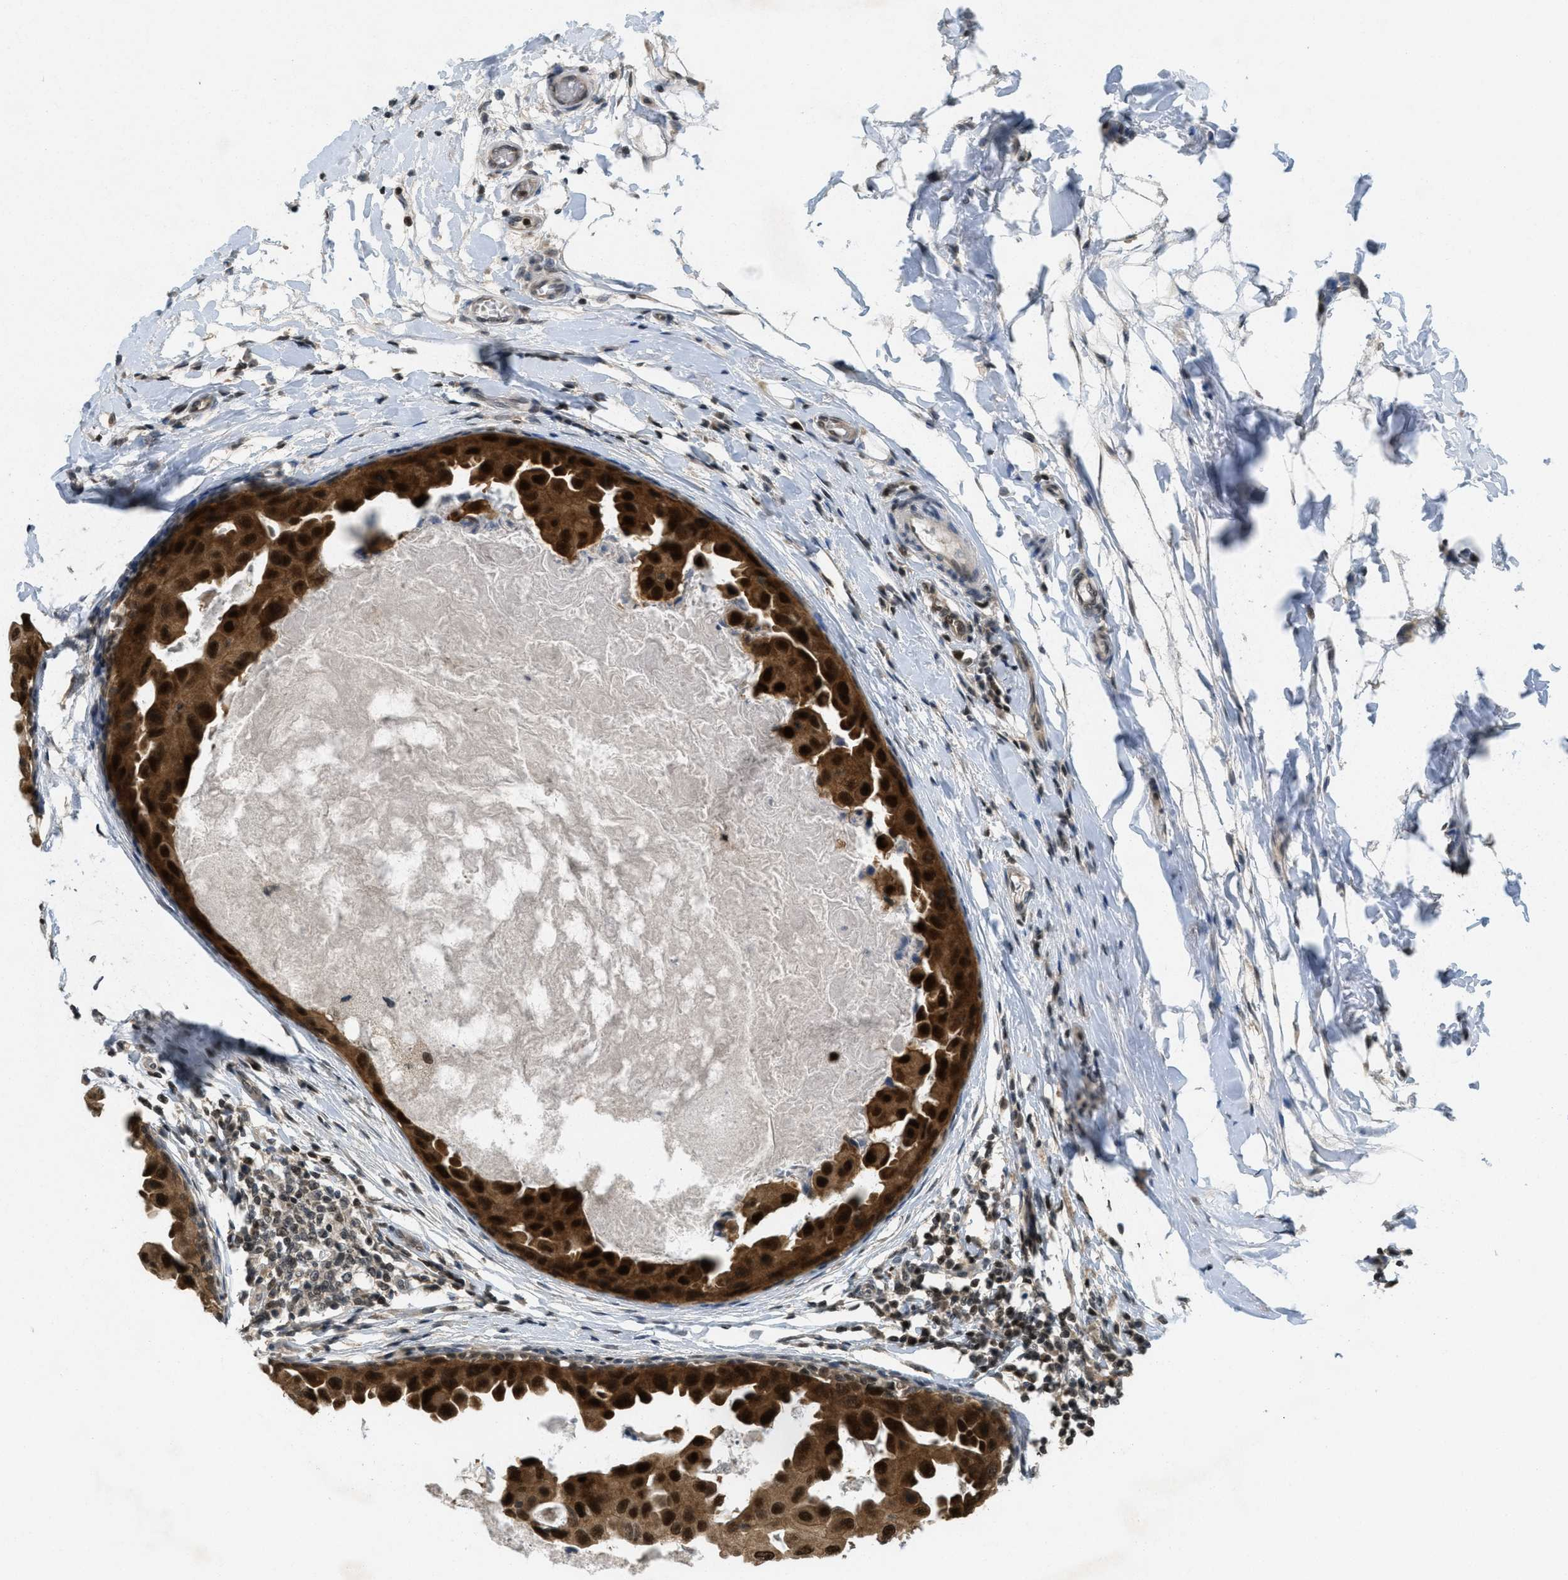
{"staining": {"intensity": "strong", "quantity": ">75%", "location": "cytoplasmic/membranous,nuclear"}, "tissue": "breast cancer", "cell_type": "Tumor cells", "image_type": "cancer", "snomed": [{"axis": "morphology", "description": "Duct carcinoma"}, {"axis": "topography", "description": "Breast"}], "caption": "Breast infiltrating ductal carcinoma tissue reveals strong cytoplasmic/membranous and nuclear positivity in approximately >75% of tumor cells (DAB (3,3'-diaminobenzidine) IHC, brown staining for protein, blue staining for nuclei).", "gene": "DNAJB1", "patient": {"sex": "female", "age": 27}}